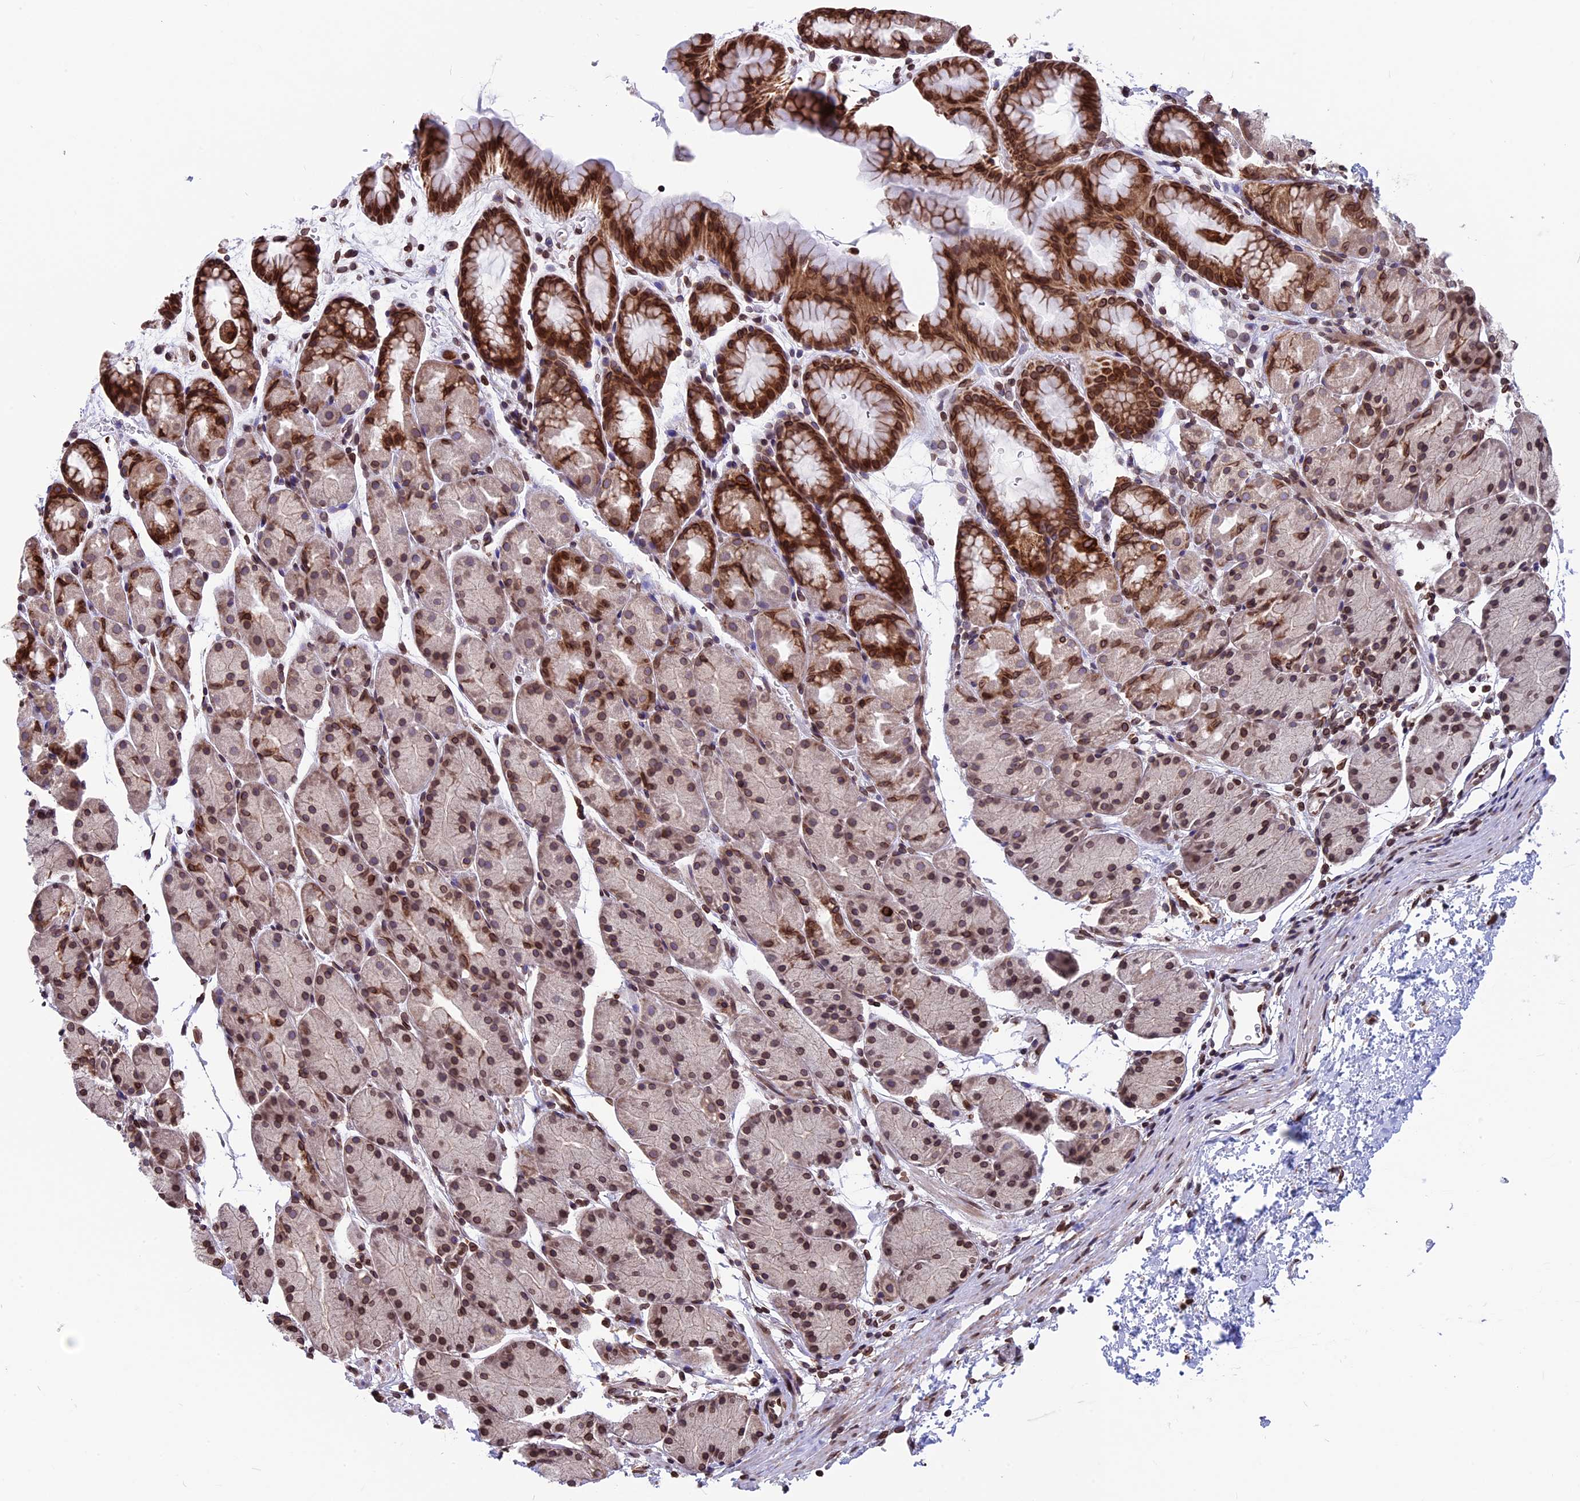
{"staining": {"intensity": "moderate", "quantity": ">75%", "location": "cytoplasmic/membranous,nuclear"}, "tissue": "stomach", "cell_type": "Glandular cells", "image_type": "normal", "snomed": [{"axis": "morphology", "description": "Normal tissue, NOS"}, {"axis": "topography", "description": "Stomach, upper"}, {"axis": "topography", "description": "Stomach"}], "caption": "Glandular cells reveal moderate cytoplasmic/membranous,nuclear positivity in about >75% of cells in normal stomach.", "gene": "PTCHD4", "patient": {"sex": "male", "age": 47}}